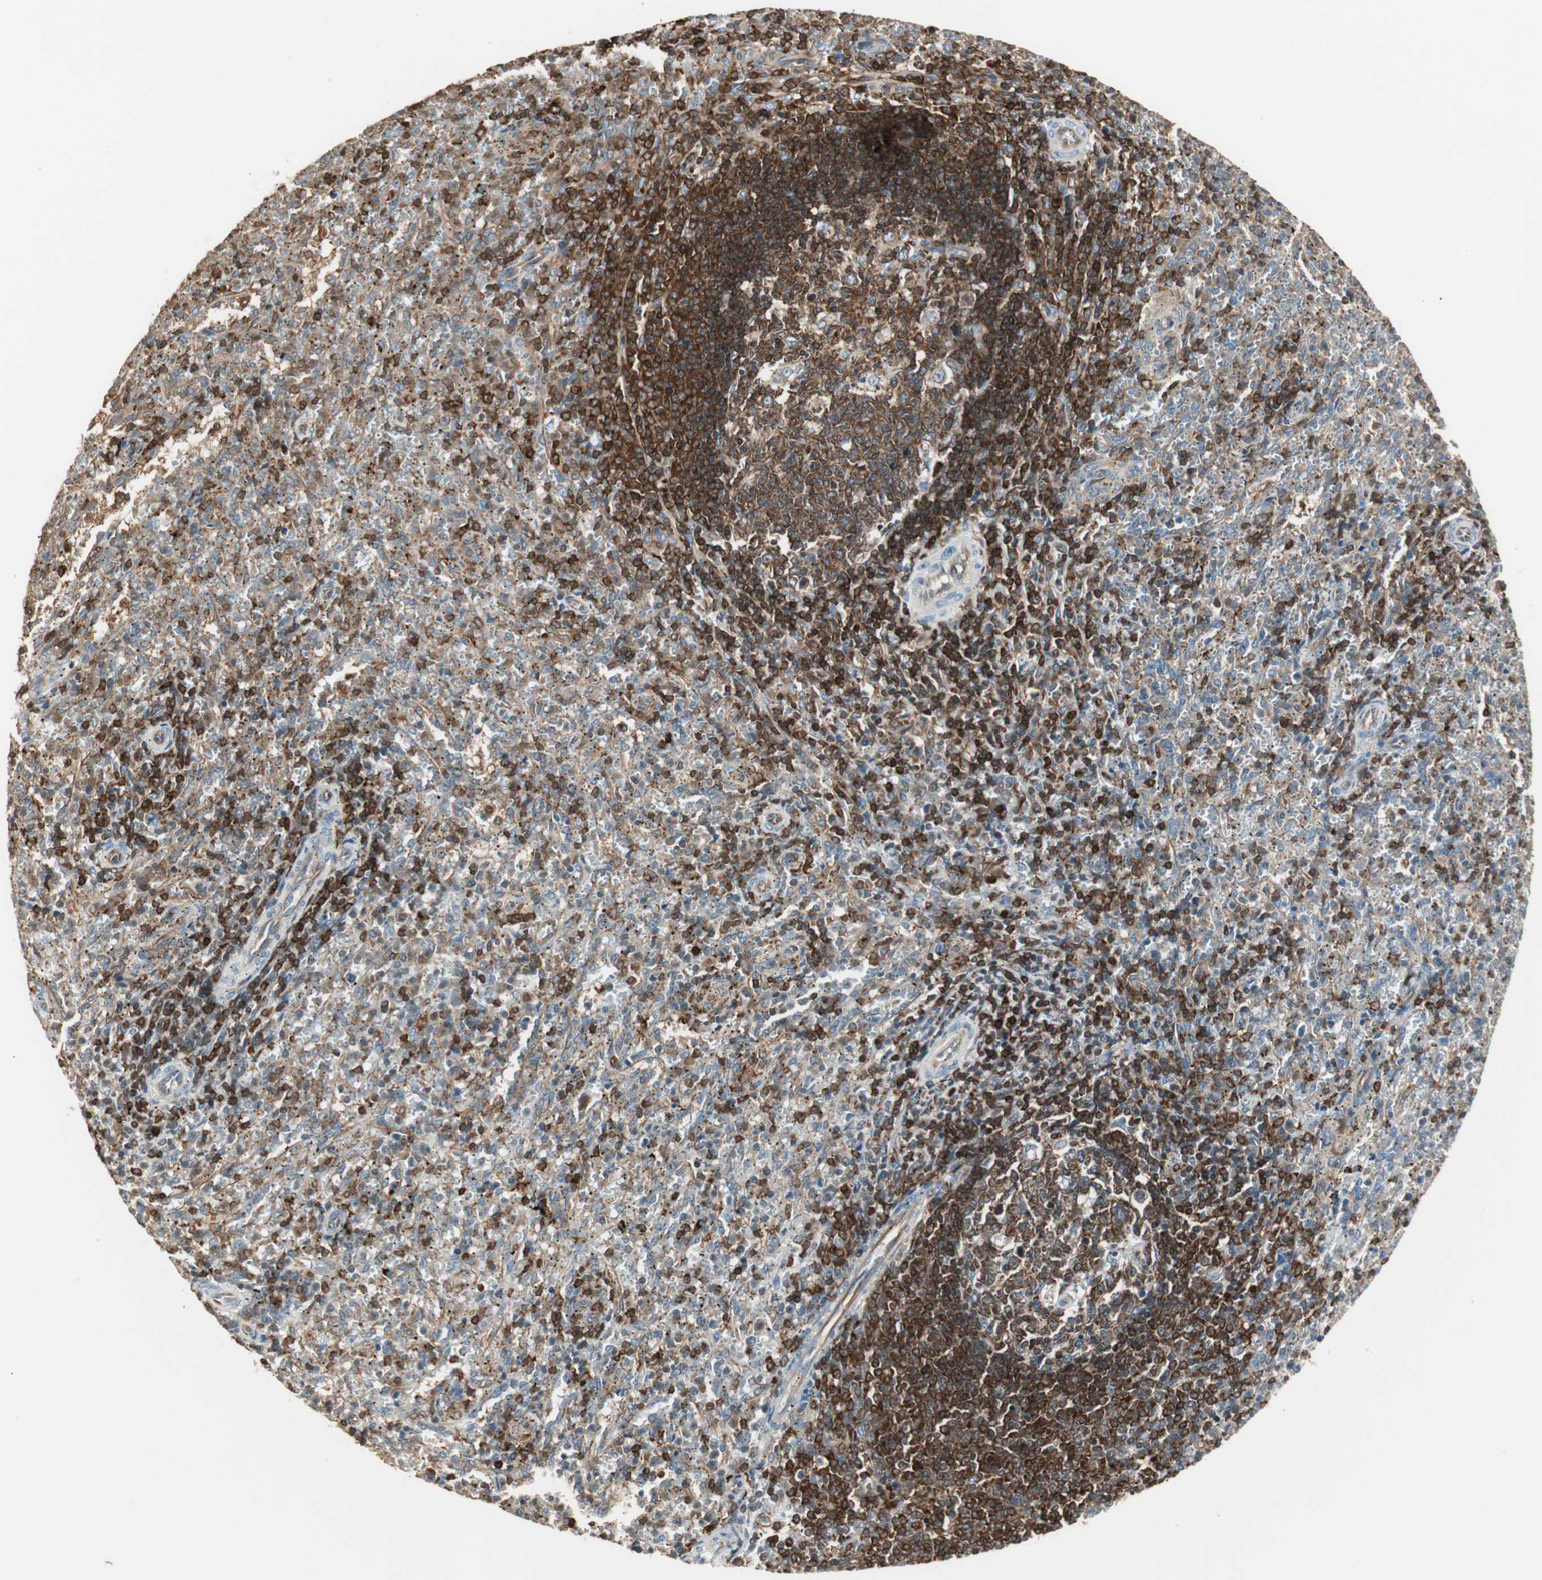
{"staining": {"intensity": "strong", "quantity": "<25%", "location": "cytoplasmic/membranous"}, "tissue": "spleen", "cell_type": "Cells in red pulp", "image_type": "normal", "snomed": [{"axis": "morphology", "description": "Normal tissue, NOS"}, {"axis": "topography", "description": "Spleen"}], "caption": "Immunohistochemistry of unremarkable human spleen displays medium levels of strong cytoplasmic/membranous staining in about <25% of cells in red pulp.", "gene": "CRLF3", "patient": {"sex": "female", "age": 10}}